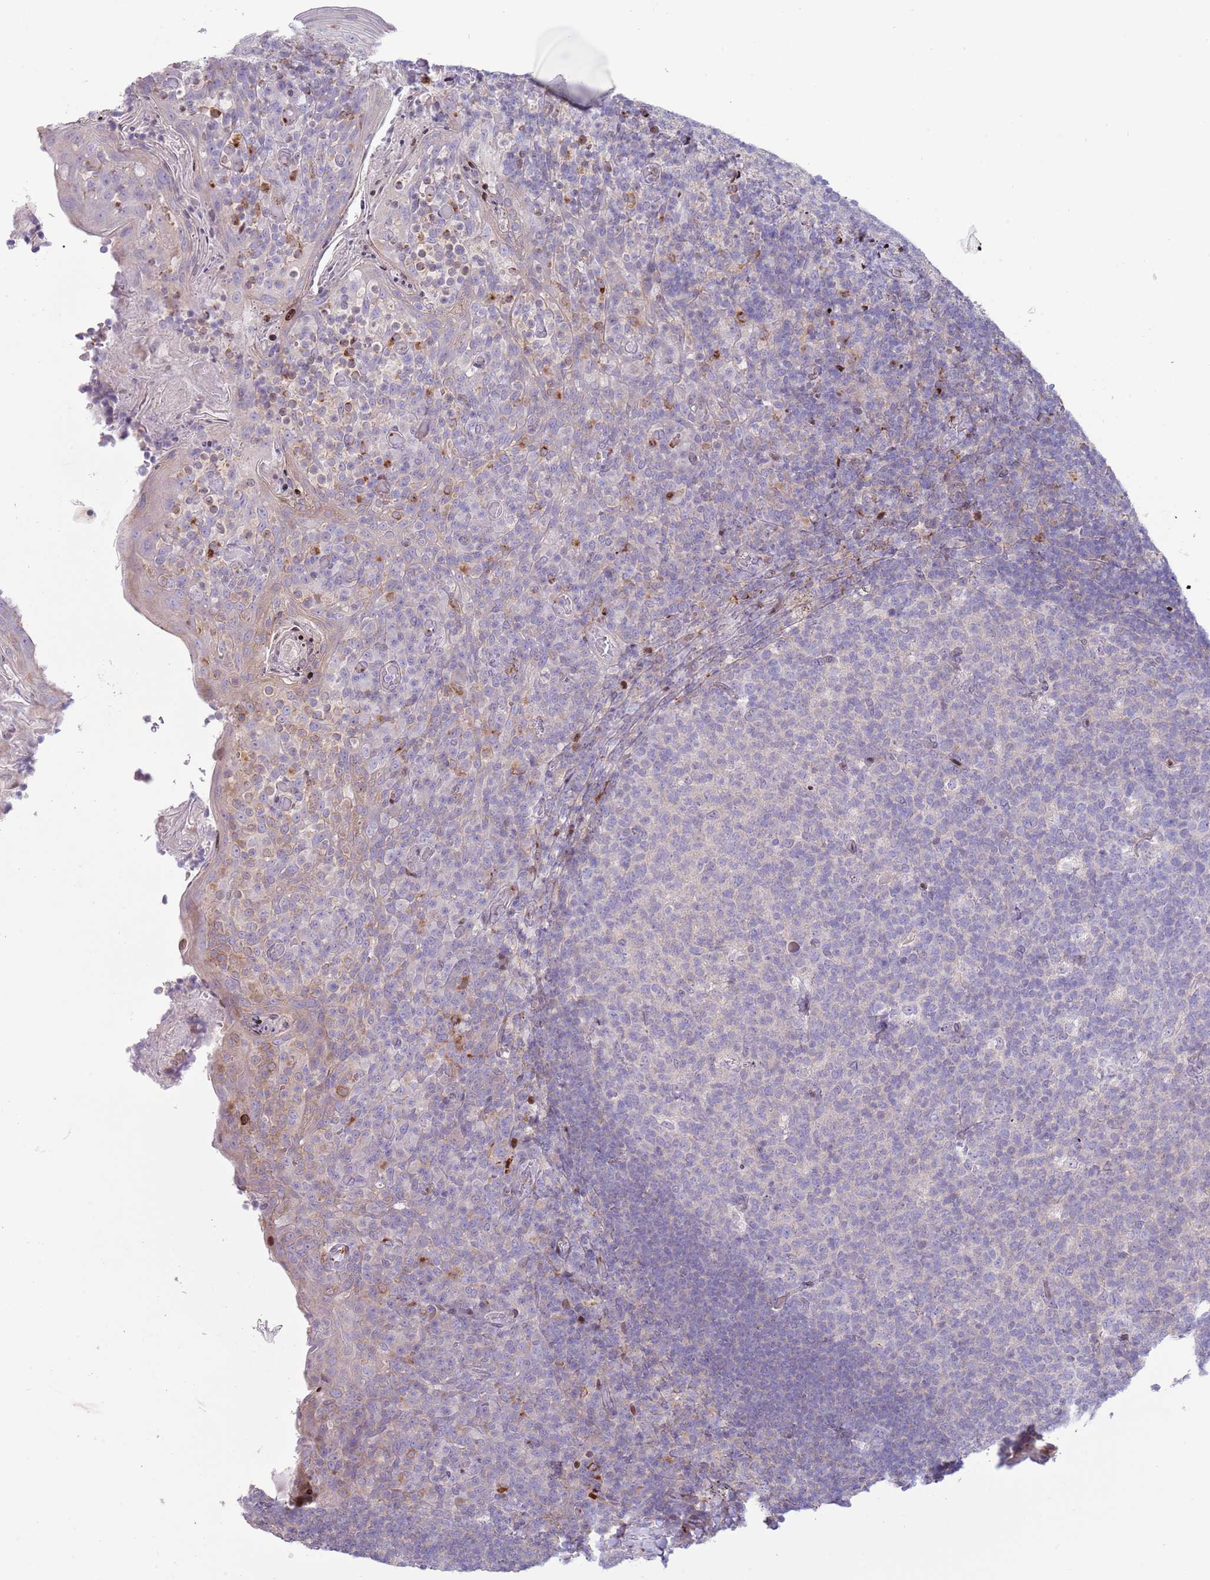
{"staining": {"intensity": "negative", "quantity": "none", "location": "none"}, "tissue": "tonsil", "cell_type": "Germinal center cells", "image_type": "normal", "snomed": [{"axis": "morphology", "description": "Normal tissue, NOS"}, {"axis": "topography", "description": "Tonsil"}], "caption": "There is no significant positivity in germinal center cells of tonsil. (Stains: DAB (3,3'-diaminobenzidine) immunohistochemistry (IHC) with hematoxylin counter stain, Microscopy: brightfield microscopy at high magnification).", "gene": "ANO8", "patient": {"sex": "female", "age": 10}}